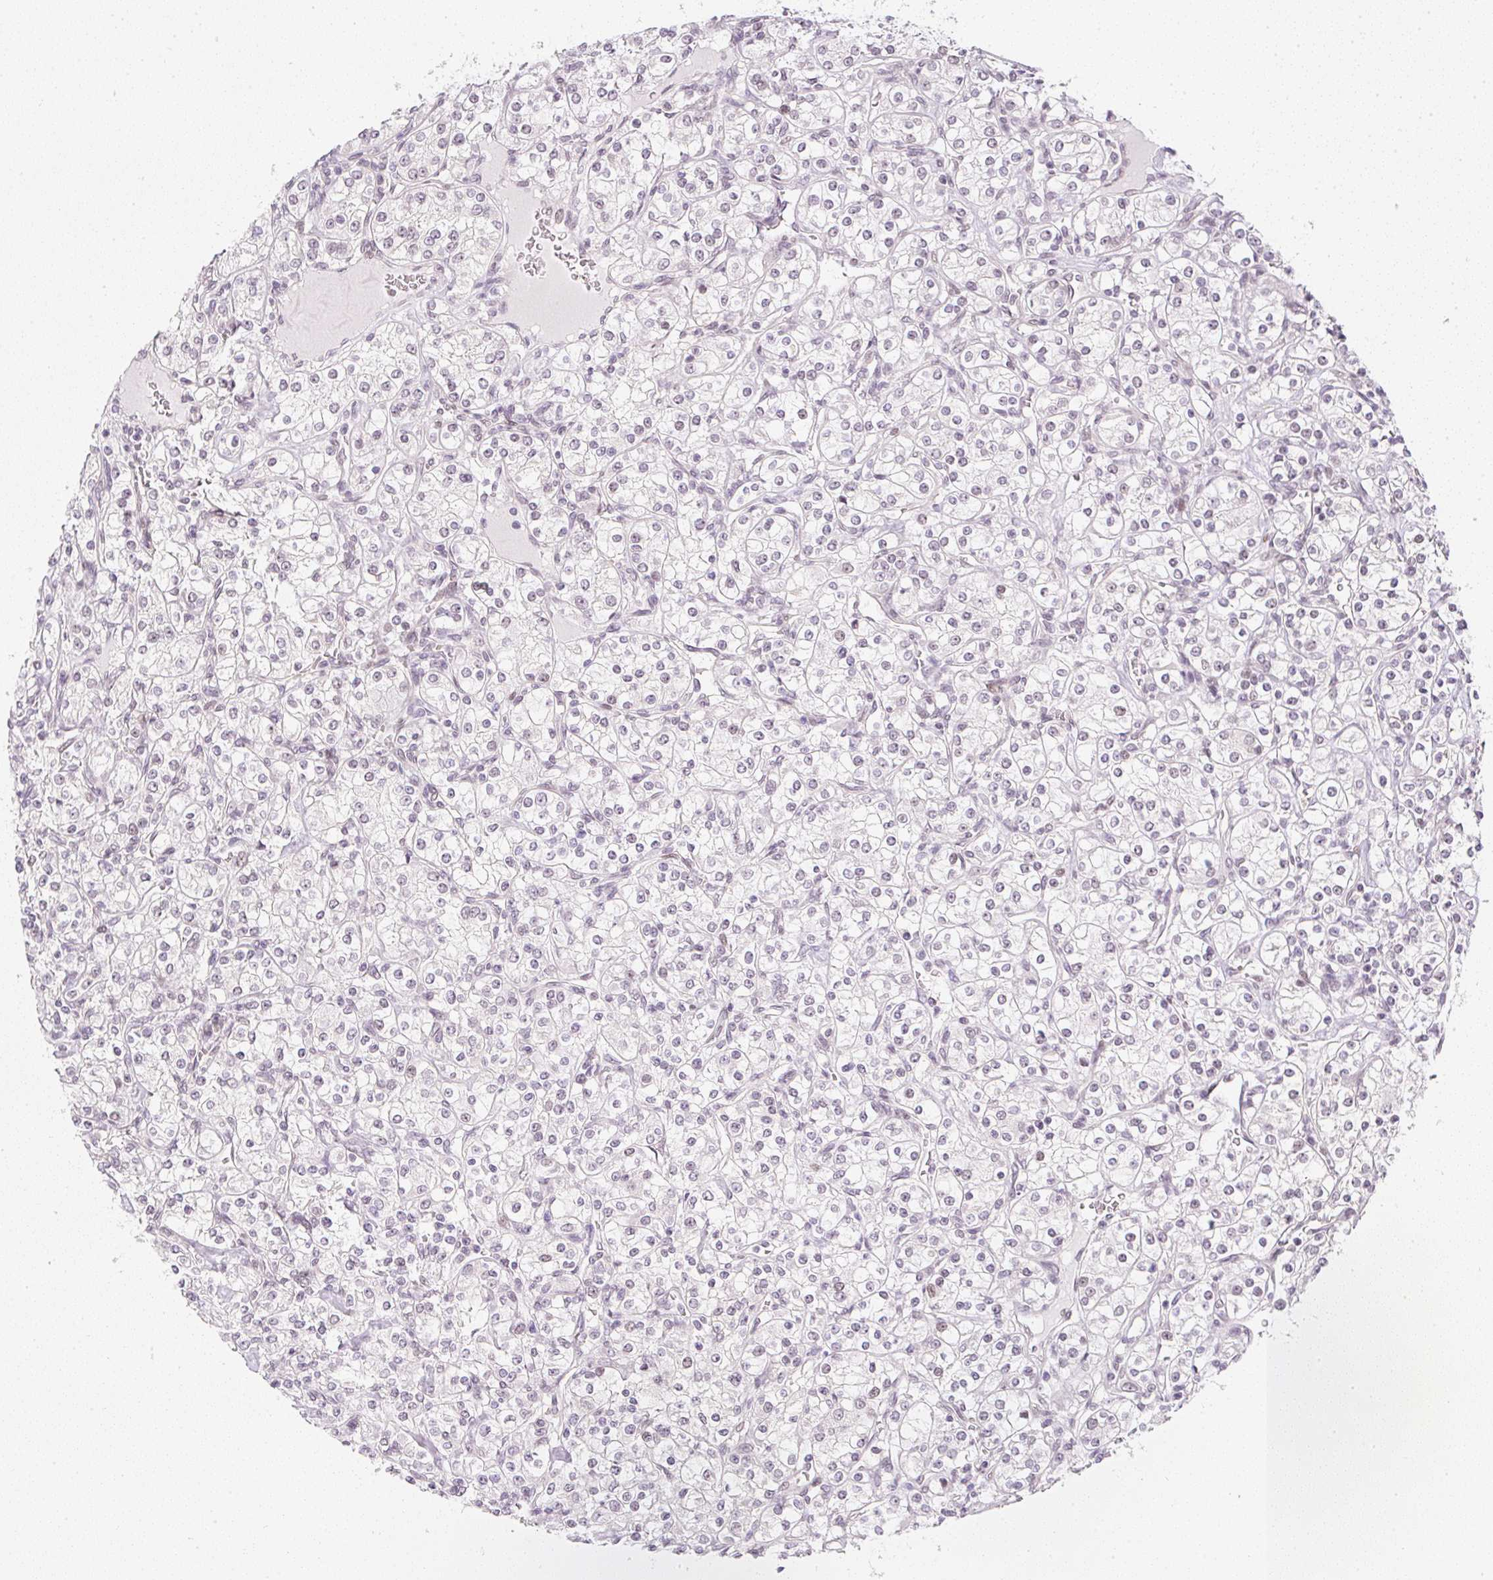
{"staining": {"intensity": "weak", "quantity": "<25%", "location": "nuclear"}, "tissue": "renal cancer", "cell_type": "Tumor cells", "image_type": "cancer", "snomed": [{"axis": "morphology", "description": "Adenocarcinoma, NOS"}, {"axis": "topography", "description": "Kidney"}], "caption": "Tumor cells are negative for brown protein staining in renal cancer.", "gene": "DPPA4", "patient": {"sex": "male", "age": 77}}